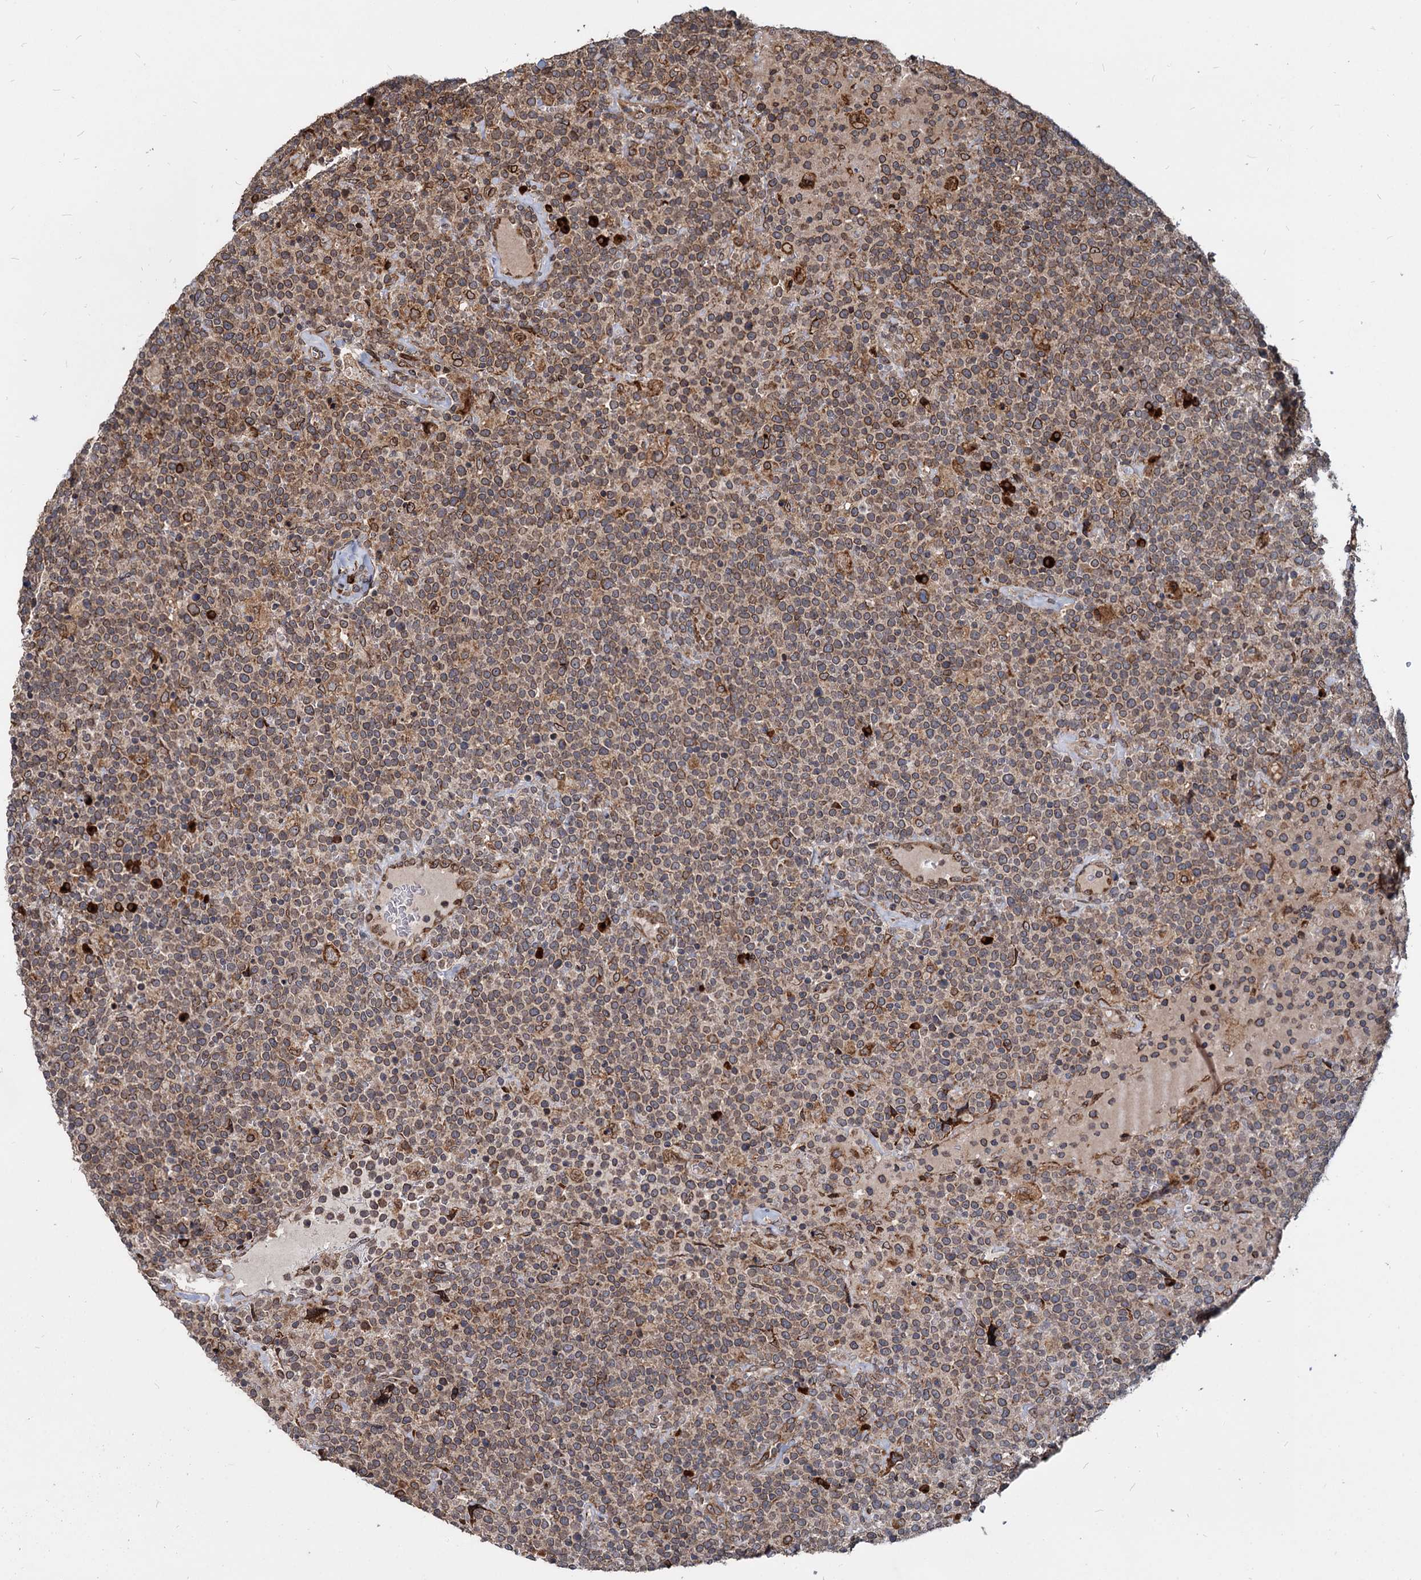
{"staining": {"intensity": "moderate", "quantity": ">75%", "location": "cytoplasmic/membranous"}, "tissue": "lymphoma", "cell_type": "Tumor cells", "image_type": "cancer", "snomed": [{"axis": "morphology", "description": "Malignant lymphoma, non-Hodgkin's type, High grade"}, {"axis": "topography", "description": "Lymph node"}], "caption": "Protein expression analysis of human lymphoma reveals moderate cytoplasmic/membranous positivity in approximately >75% of tumor cells.", "gene": "SAAL1", "patient": {"sex": "male", "age": 61}}